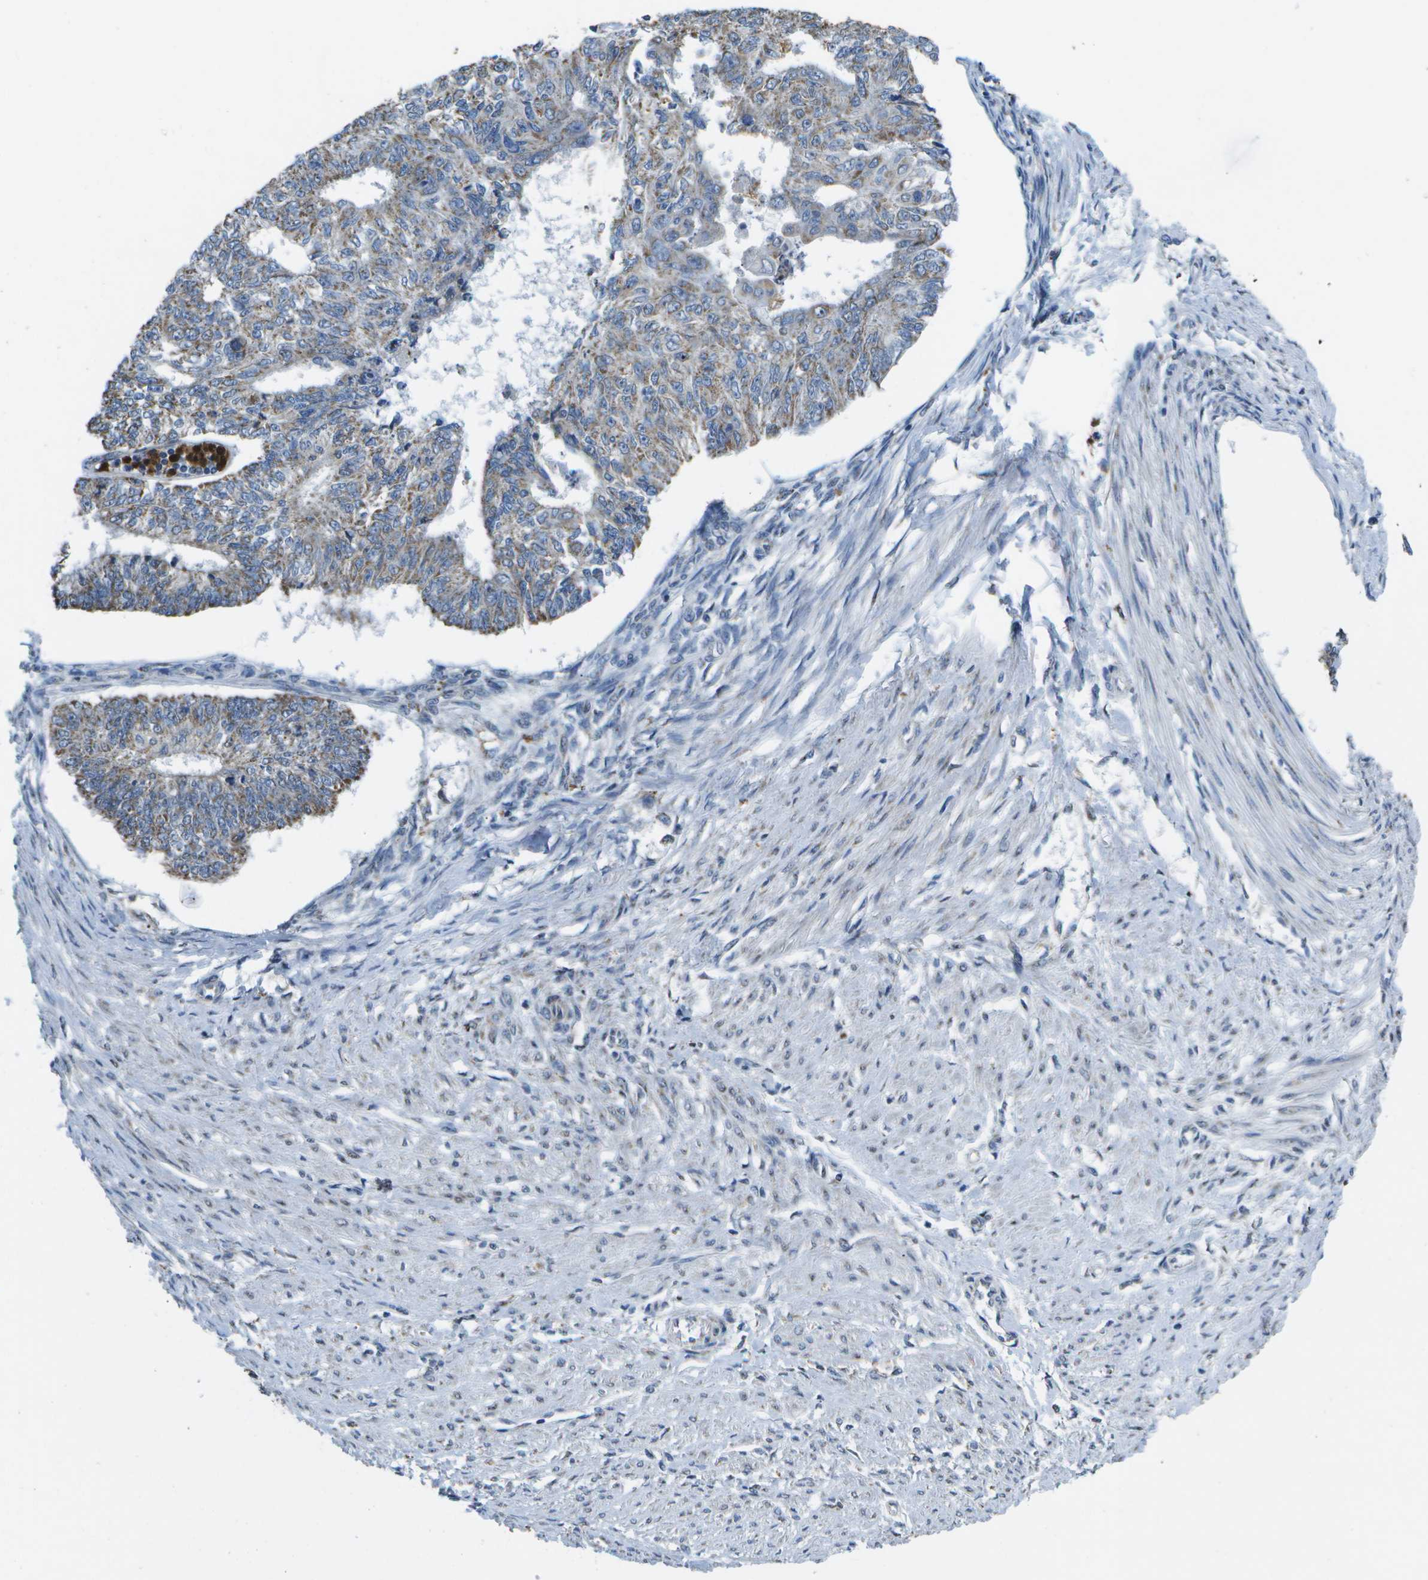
{"staining": {"intensity": "moderate", "quantity": "25%-75%", "location": "cytoplasmic/membranous"}, "tissue": "endometrial cancer", "cell_type": "Tumor cells", "image_type": "cancer", "snomed": [{"axis": "morphology", "description": "Adenocarcinoma, NOS"}, {"axis": "topography", "description": "Endometrium"}], "caption": "Tumor cells display medium levels of moderate cytoplasmic/membranous staining in approximately 25%-75% of cells in human endometrial cancer.", "gene": "GALNT15", "patient": {"sex": "female", "age": 32}}